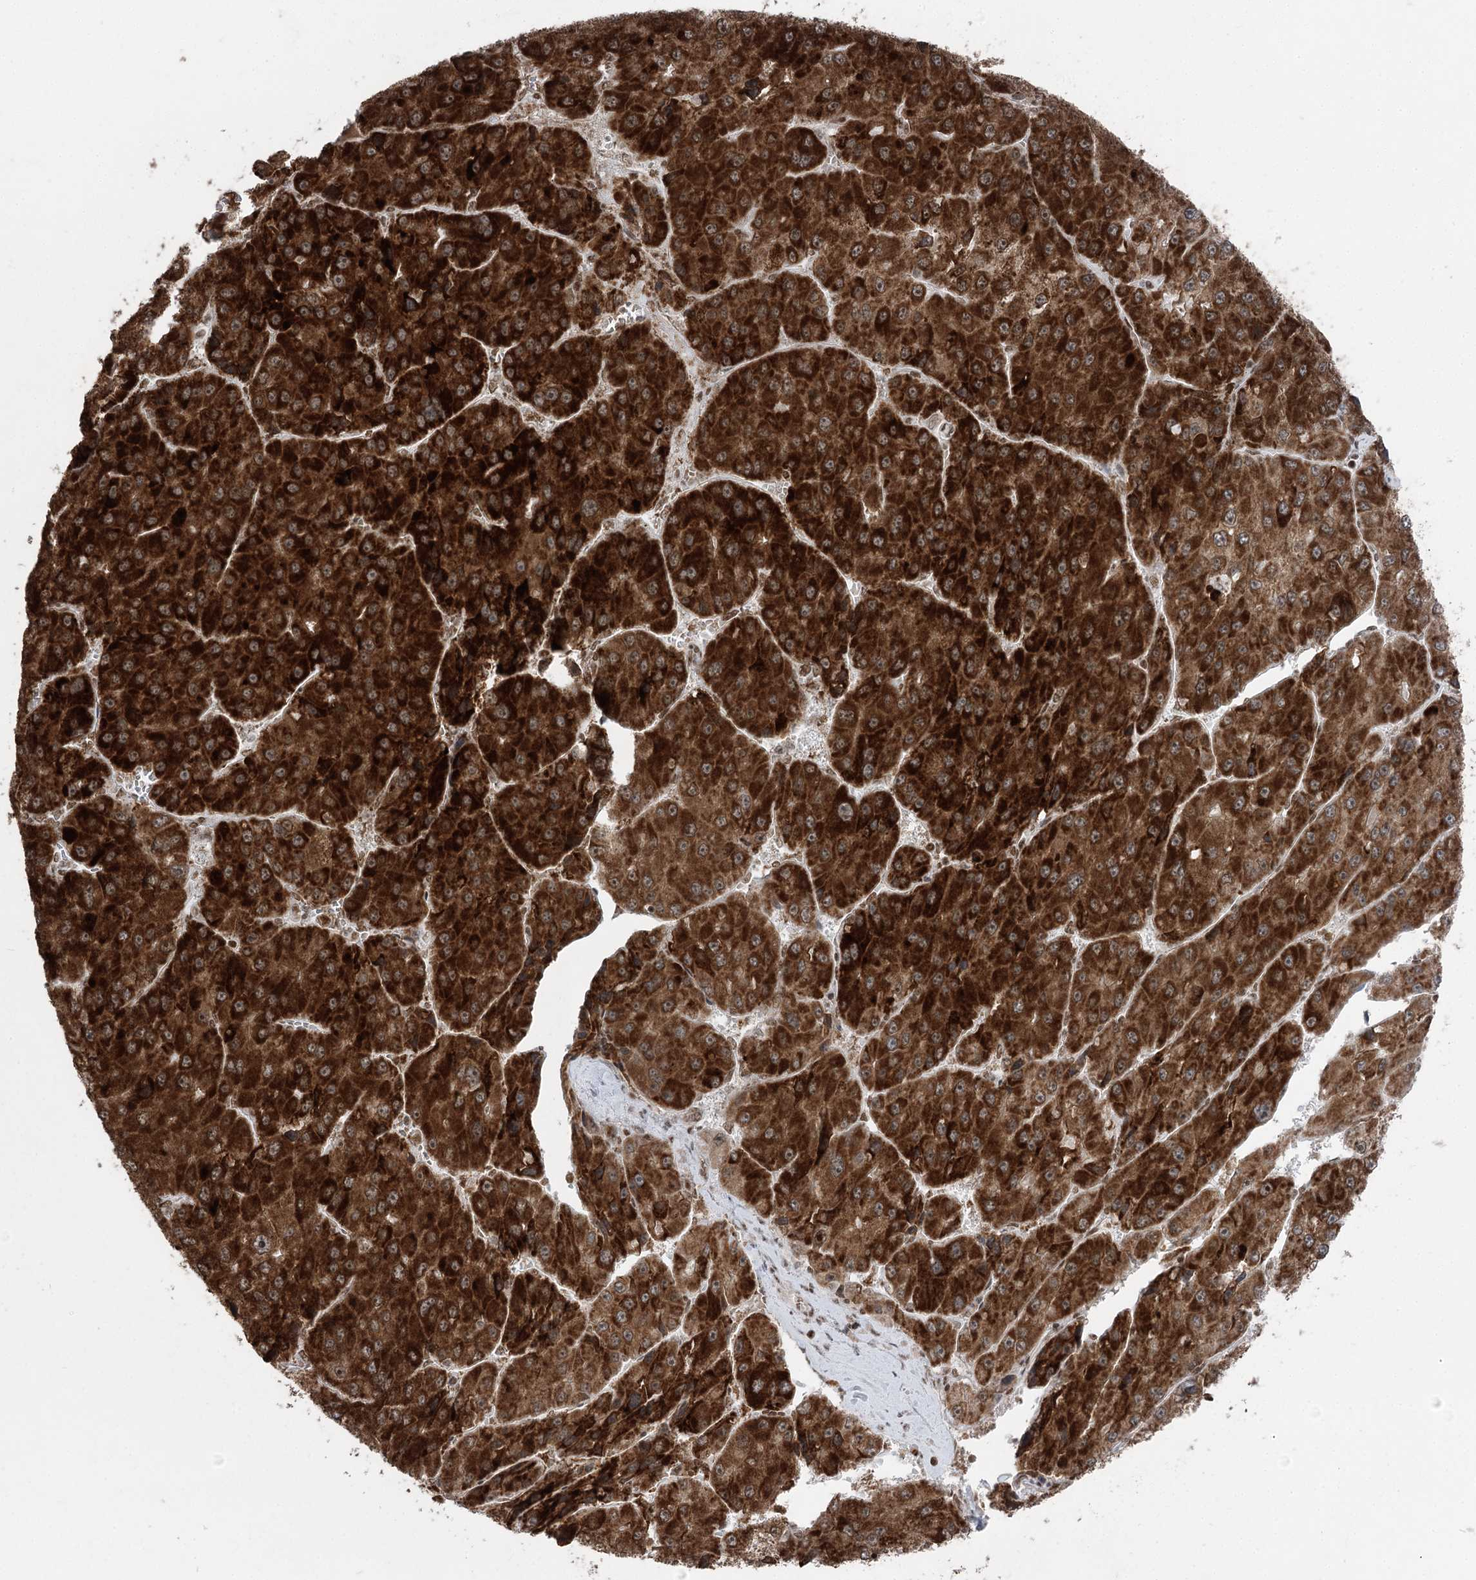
{"staining": {"intensity": "strong", "quantity": ">75%", "location": "cytoplasmic/membranous"}, "tissue": "liver cancer", "cell_type": "Tumor cells", "image_type": "cancer", "snomed": [{"axis": "morphology", "description": "Carcinoma, Hepatocellular, NOS"}, {"axis": "topography", "description": "Liver"}], "caption": "Tumor cells reveal strong cytoplasmic/membranous expression in approximately >75% of cells in liver cancer.", "gene": "CGGBP1", "patient": {"sex": "female", "age": 73}}